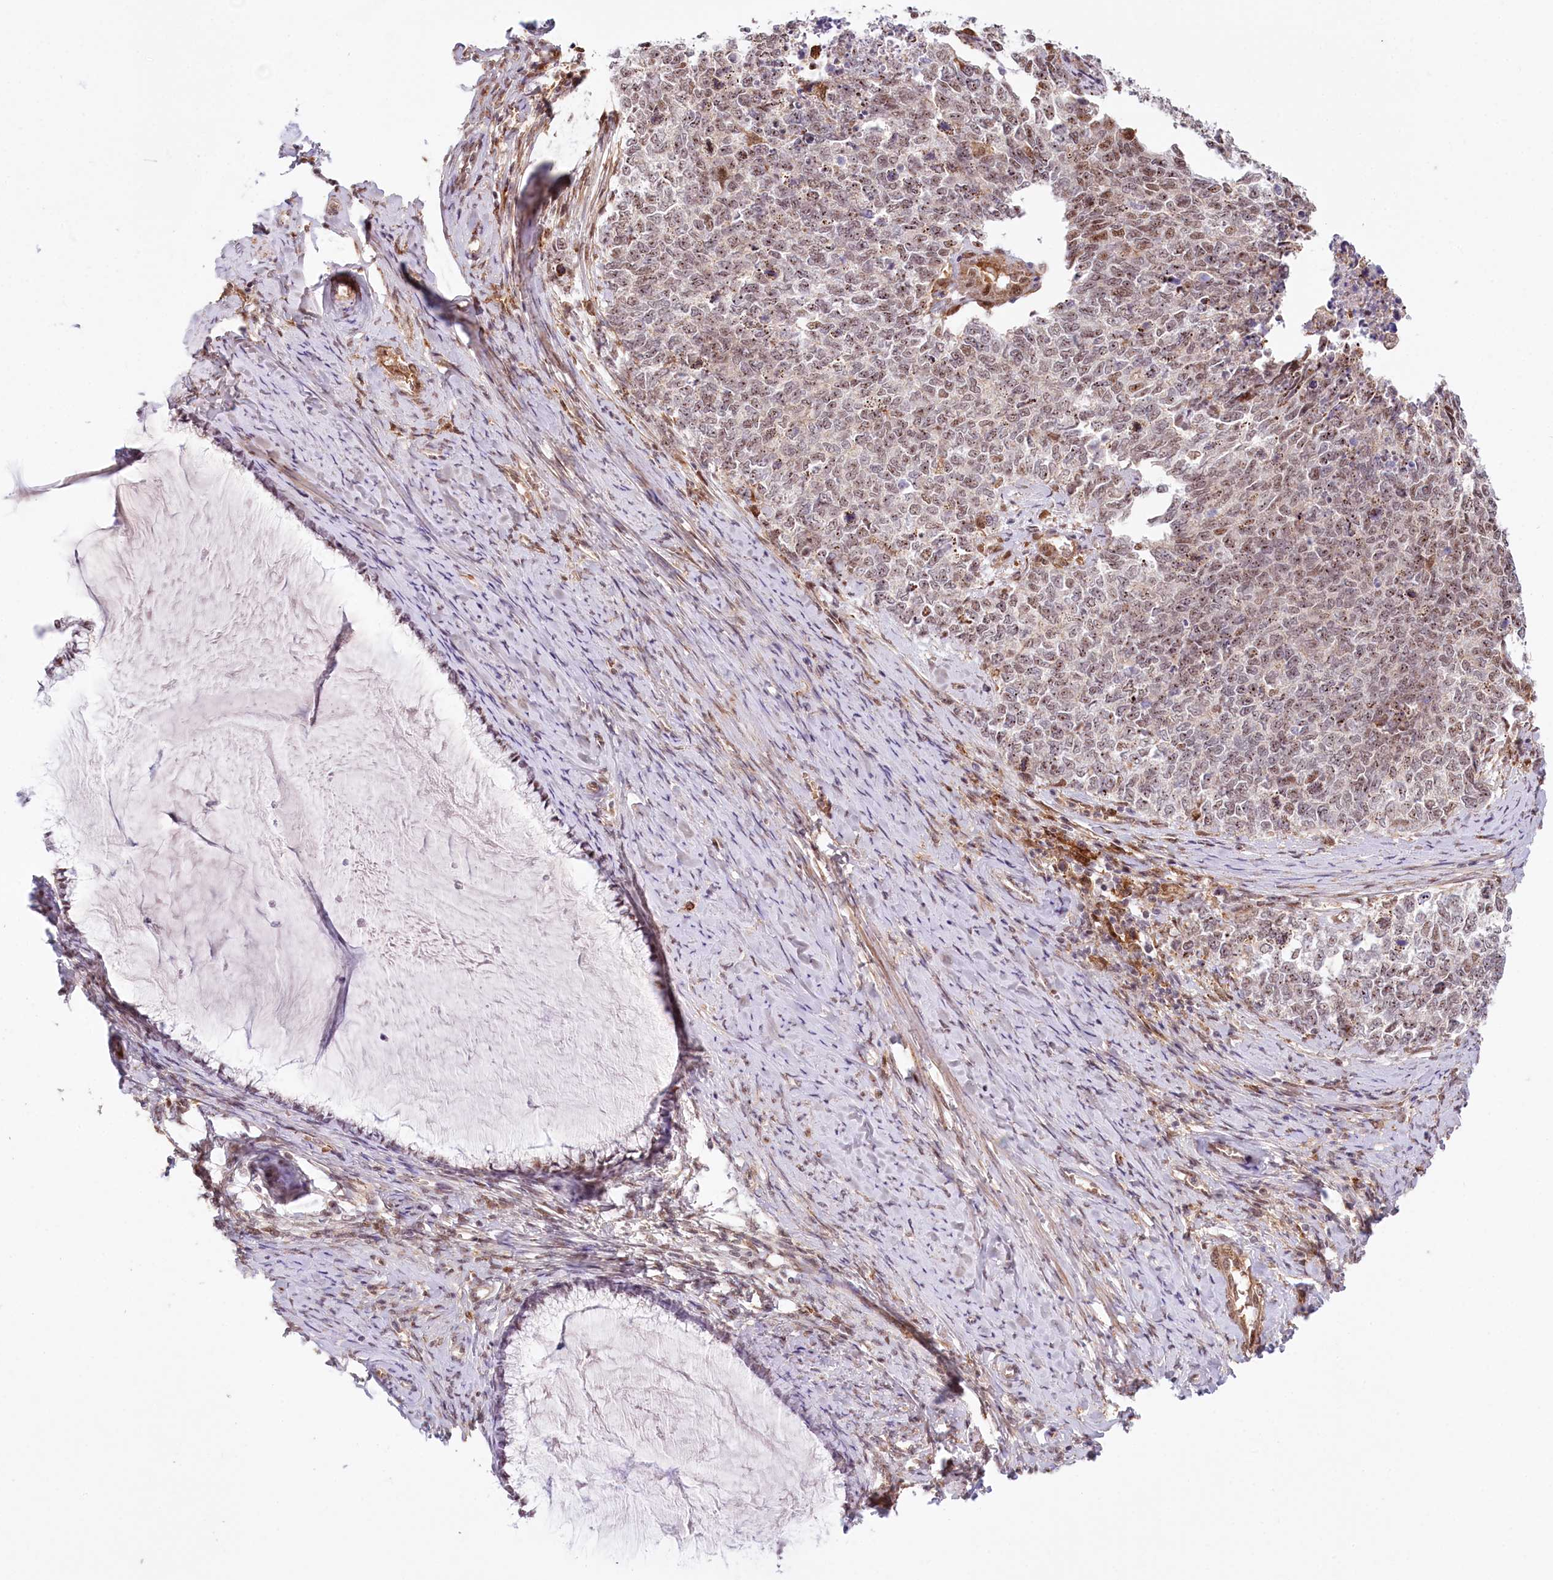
{"staining": {"intensity": "weak", "quantity": "25%-75%", "location": "nuclear"}, "tissue": "cervical cancer", "cell_type": "Tumor cells", "image_type": "cancer", "snomed": [{"axis": "morphology", "description": "Squamous cell carcinoma, NOS"}, {"axis": "topography", "description": "Cervix"}], "caption": "Immunohistochemical staining of human cervical cancer demonstrates low levels of weak nuclear staining in approximately 25%-75% of tumor cells.", "gene": "TUBGCP2", "patient": {"sex": "female", "age": 63}}